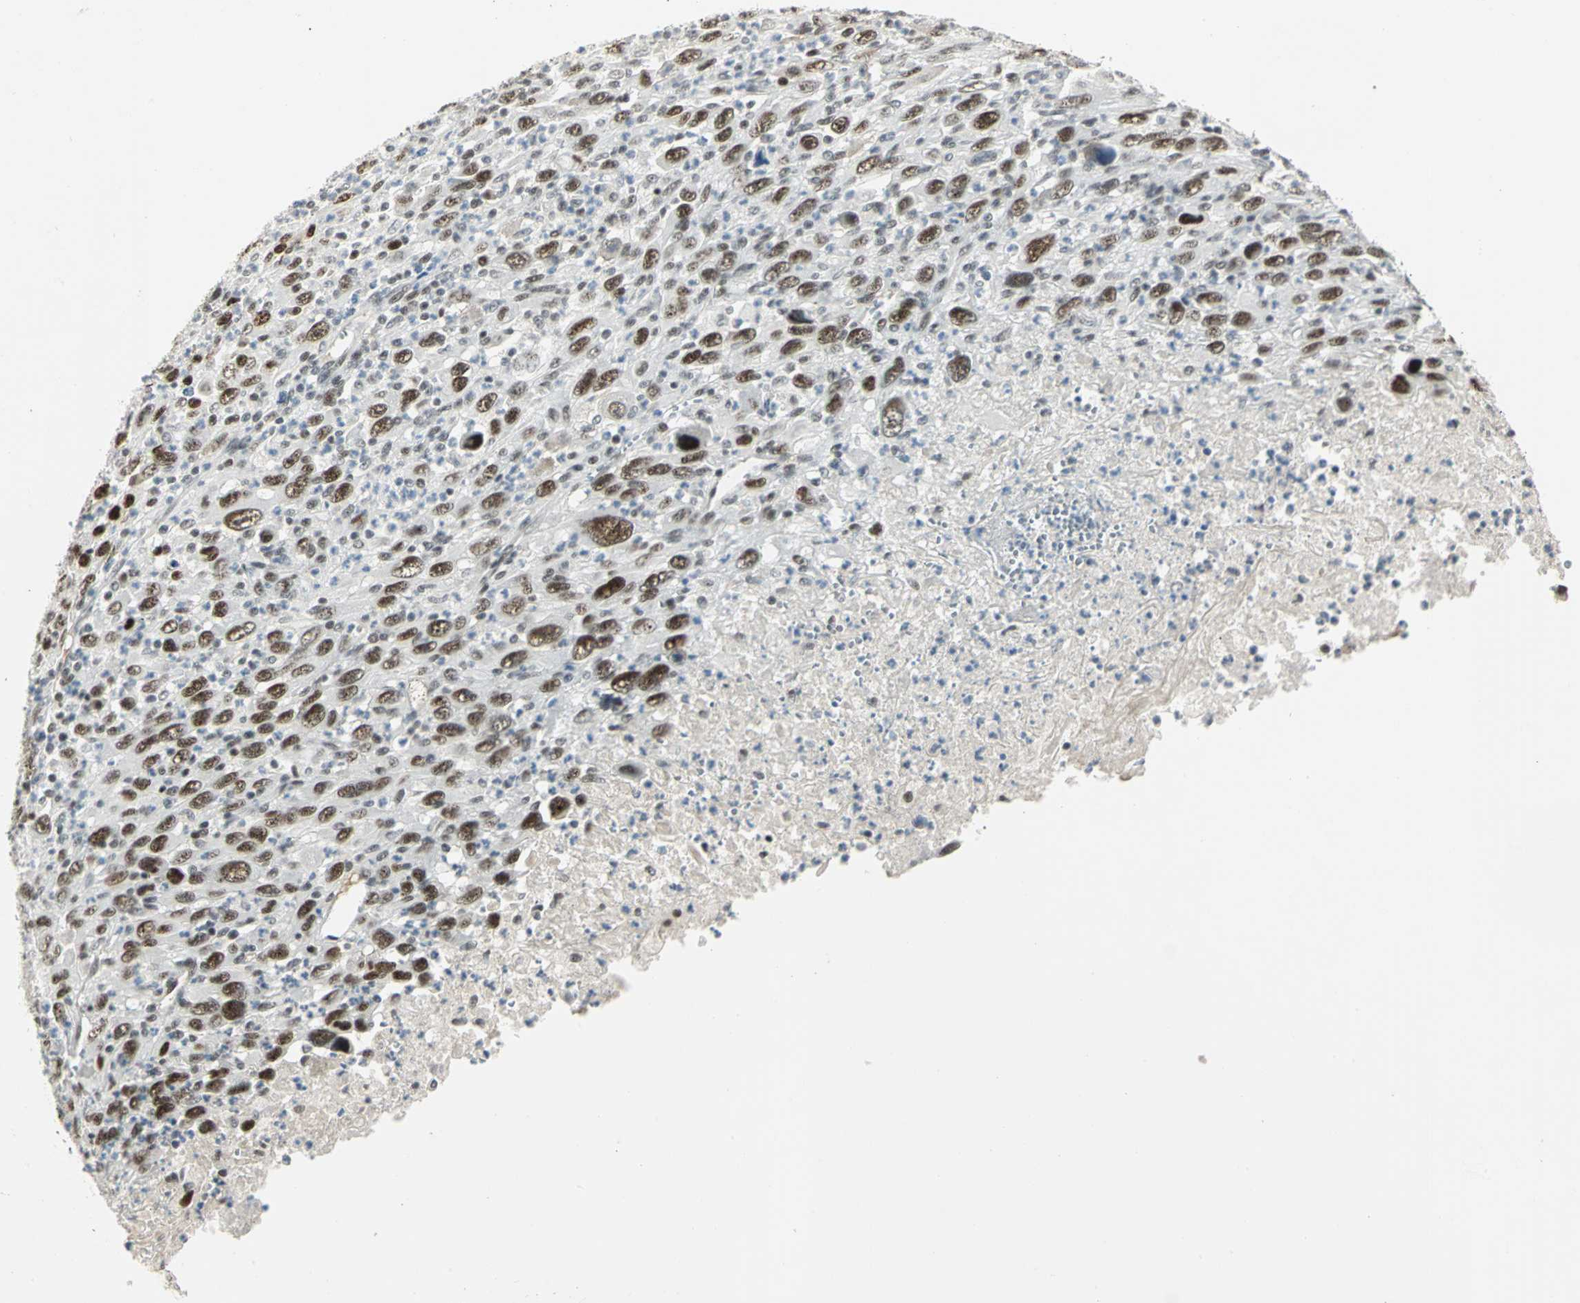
{"staining": {"intensity": "strong", "quantity": ">75%", "location": "nuclear"}, "tissue": "melanoma", "cell_type": "Tumor cells", "image_type": "cancer", "snomed": [{"axis": "morphology", "description": "Malignant melanoma, Metastatic site"}, {"axis": "topography", "description": "Skin"}], "caption": "IHC micrograph of malignant melanoma (metastatic site) stained for a protein (brown), which demonstrates high levels of strong nuclear staining in approximately >75% of tumor cells.", "gene": "CCNT1", "patient": {"sex": "female", "age": 56}}